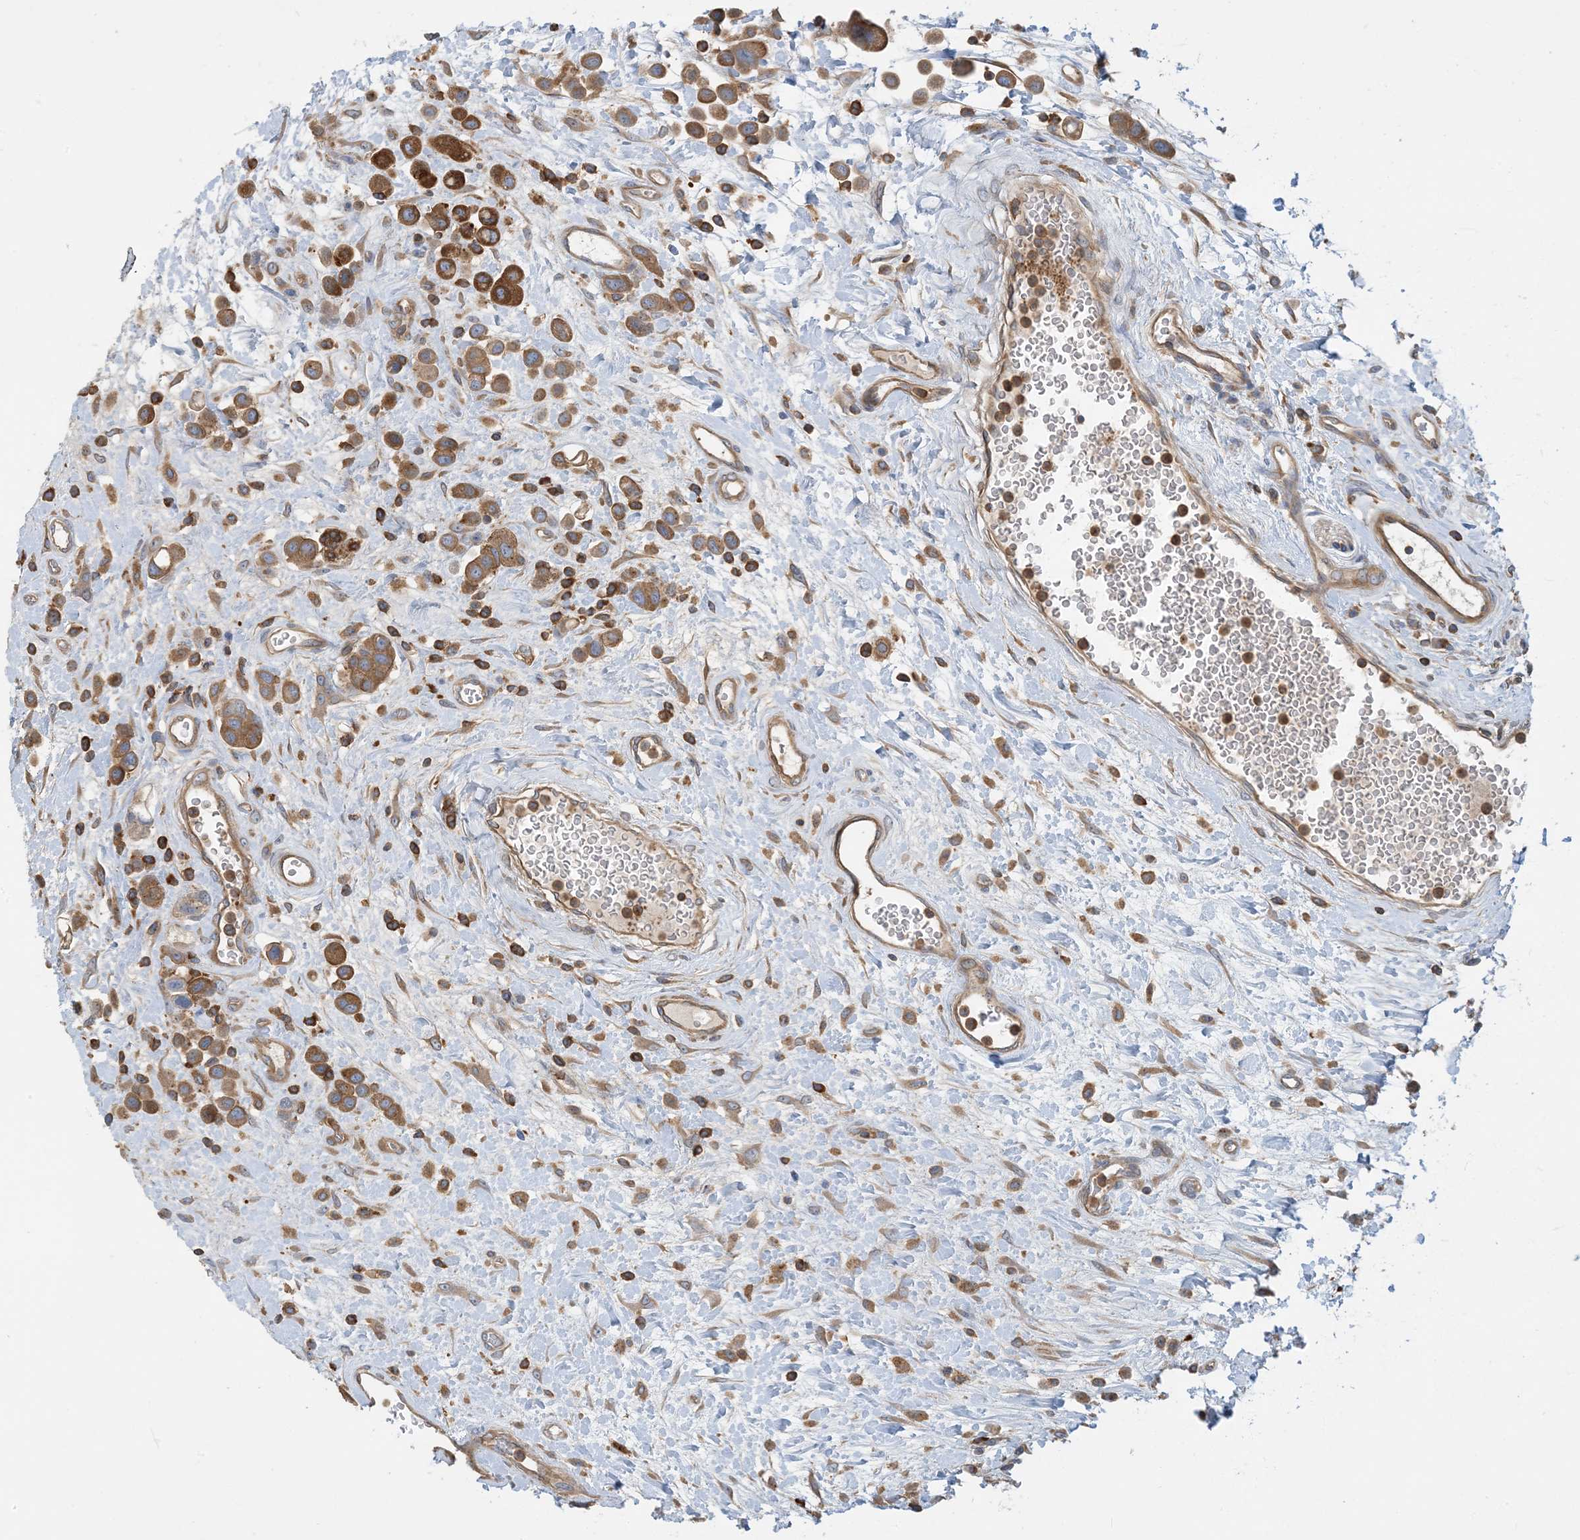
{"staining": {"intensity": "moderate", "quantity": ">75%", "location": "cytoplasmic/membranous"}, "tissue": "urothelial cancer", "cell_type": "Tumor cells", "image_type": "cancer", "snomed": [{"axis": "morphology", "description": "Urothelial carcinoma, High grade"}, {"axis": "topography", "description": "Urinary bladder"}], "caption": "DAB (3,3'-diaminobenzidine) immunohistochemical staining of human urothelial cancer displays moderate cytoplasmic/membranous protein expression in about >75% of tumor cells.", "gene": "SFMBT2", "patient": {"sex": "male", "age": 50}}